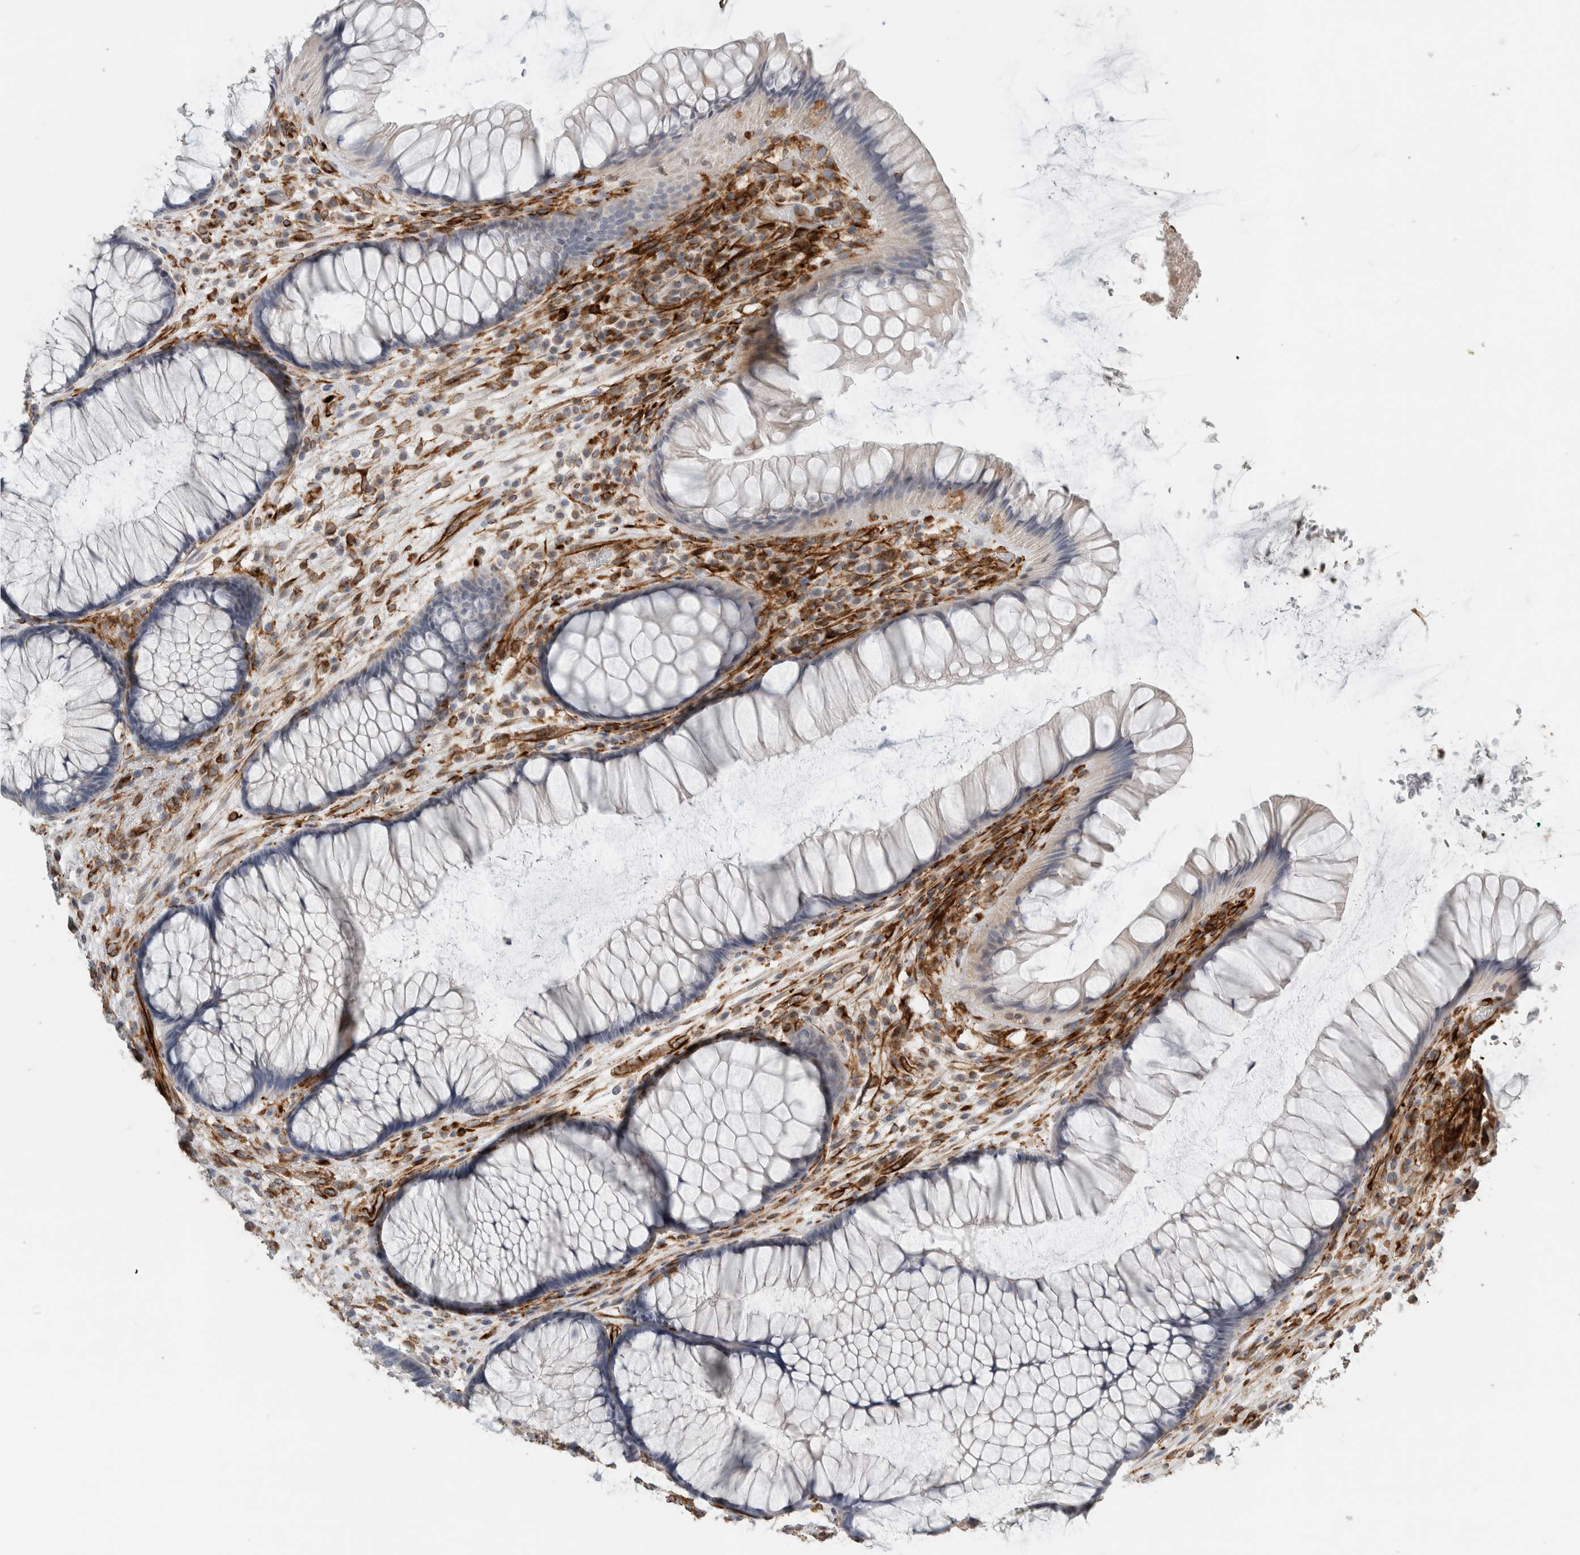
{"staining": {"intensity": "negative", "quantity": "none", "location": "none"}, "tissue": "rectum", "cell_type": "Glandular cells", "image_type": "normal", "snomed": [{"axis": "morphology", "description": "Normal tissue, NOS"}, {"axis": "topography", "description": "Rectum"}], "caption": "Immunohistochemistry histopathology image of benign rectum stained for a protein (brown), which shows no staining in glandular cells.", "gene": "LY86", "patient": {"sex": "male", "age": 51}}